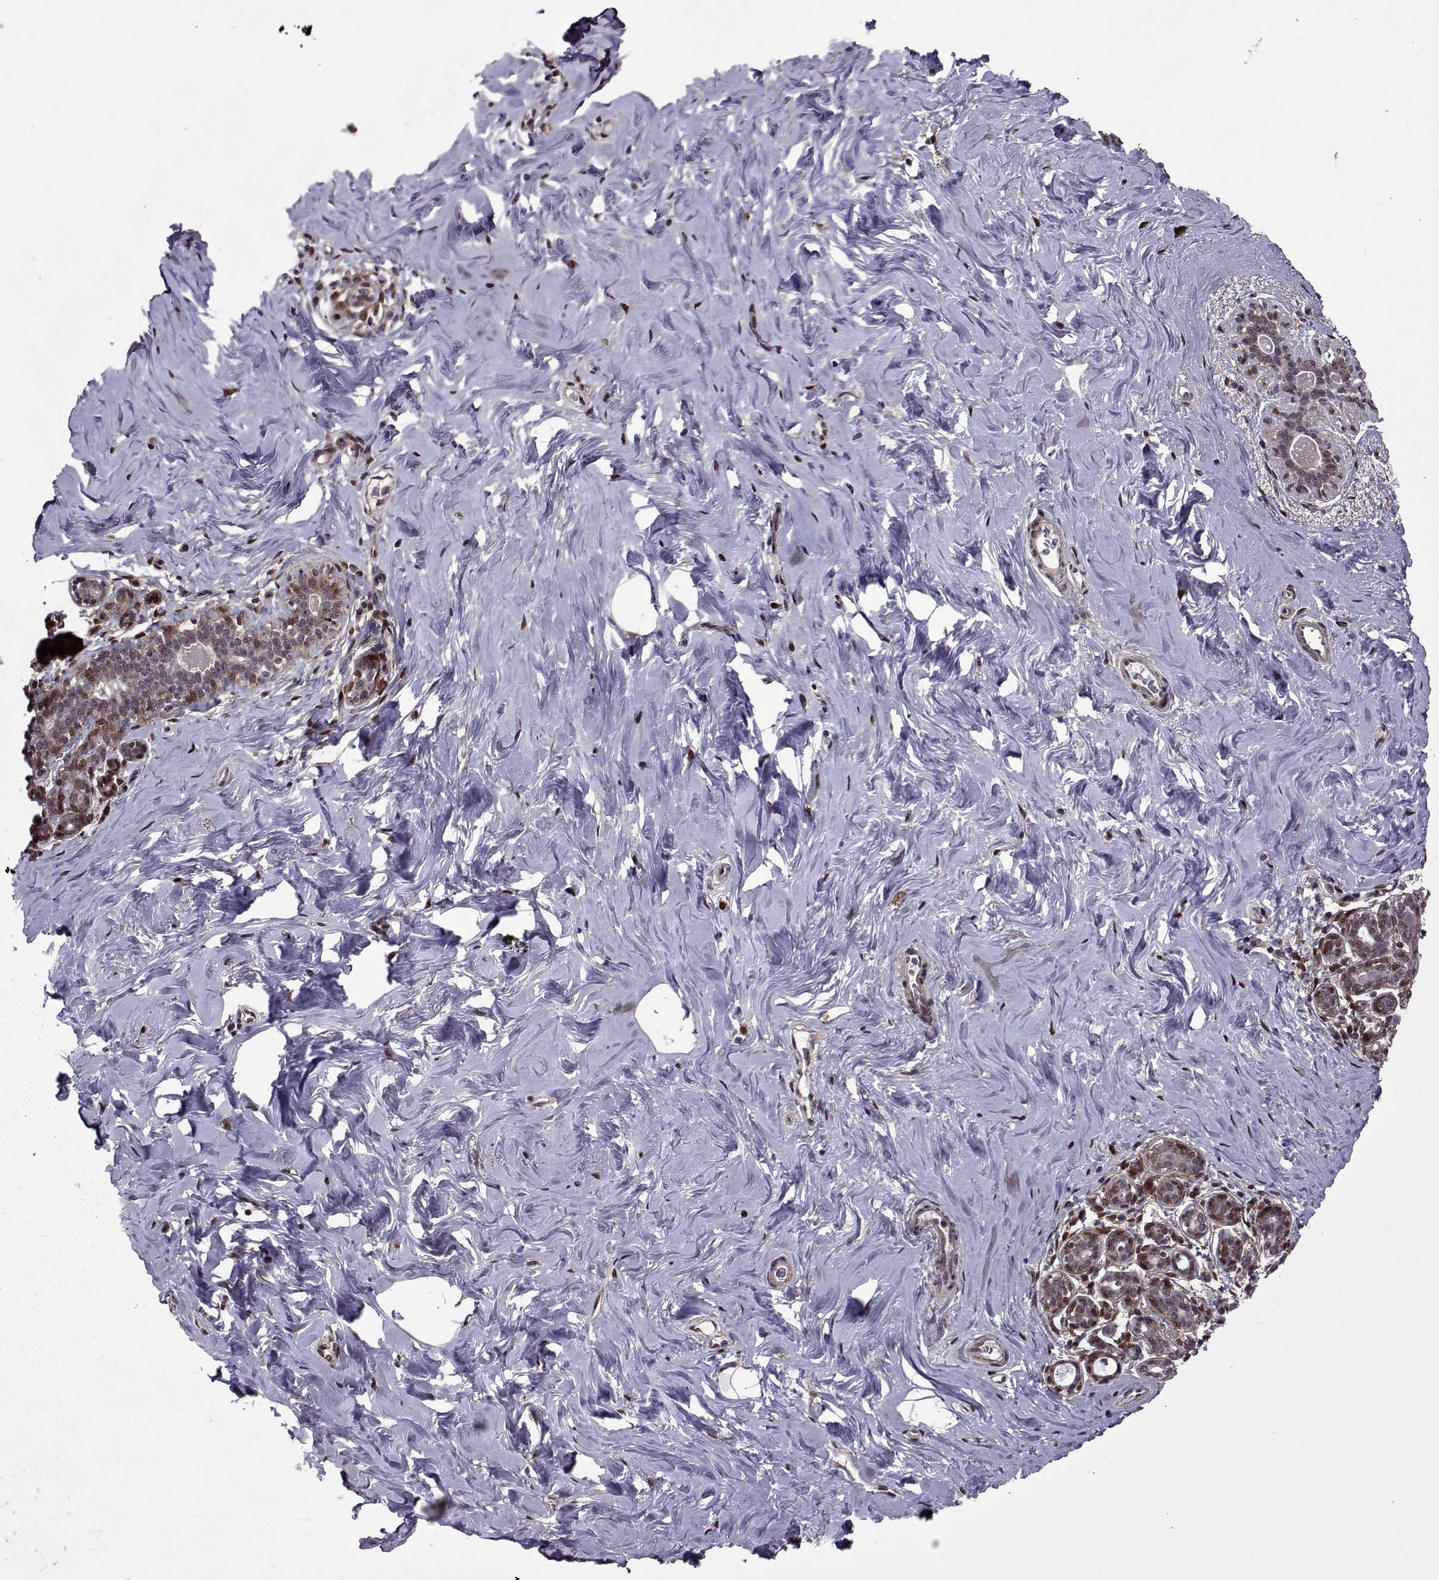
{"staining": {"intensity": "negative", "quantity": "none", "location": "none"}, "tissue": "breast", "cell_type": "Adipocytes", "image_type": "normal", "snomed": [{"axis": "morphology", "description": "Normal tissue, NOS"}, {"axis": "topography", "description": "Skin"}, {"axis": "topography", "description": "Breast"}], "caption": "A high-resolution photomicrograph shows immunohistochemistry (IHC) staining of benign breast, which demonstrates no significant expression in adipocytes.", "gene": "CDK4", "patient": {"sex": "female", "age": 43}}